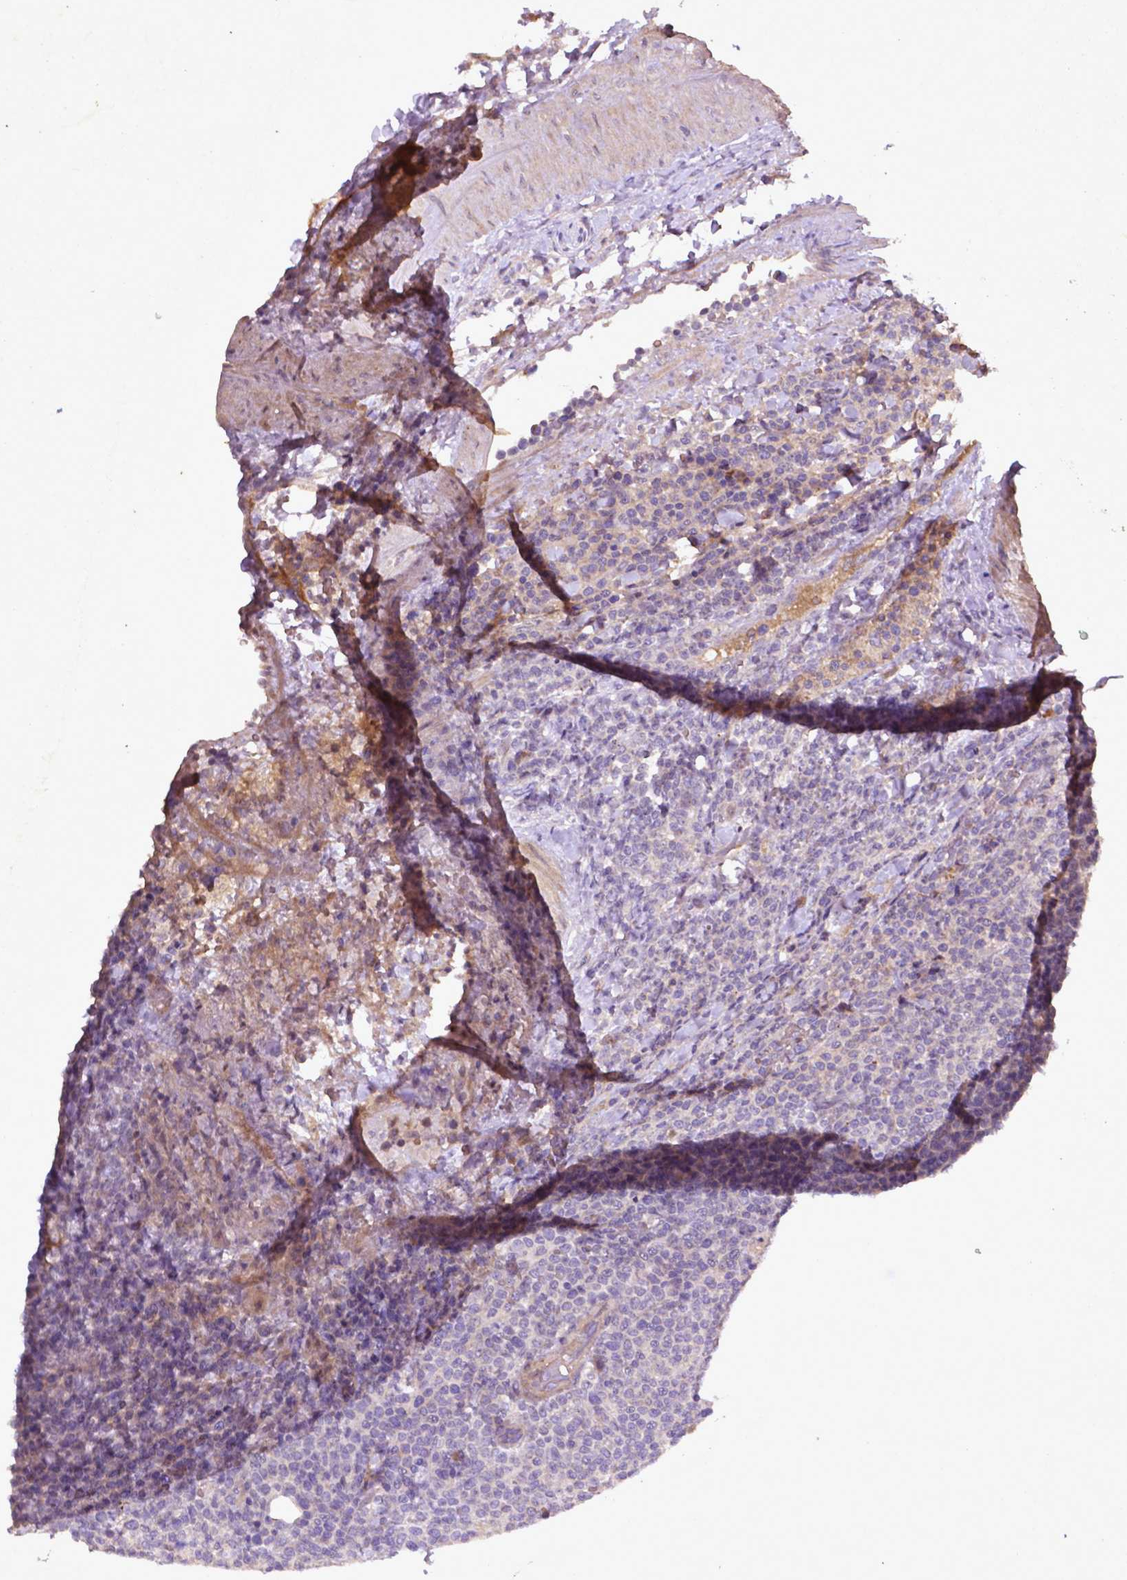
{"staining": {"intensity": "negative", "quantity": "none", "location": "none"}, "tissue": "lymphoma", "cell_type": "Tumor cells", "image_type": "cancer", "snomed": [{"axis": "morphology", "description": "Malignant lymphoma, non-Hodgkin's type, High grade"}, {"axis": "topography", "description": "Lymph node"}], "caption": "Tumor cells show no significant protein staining in malignant lymphoma, non-Hodgkin's type (high-grade).", "gene": "COQ2", "patient": {"sex": "male", "age": 61}}